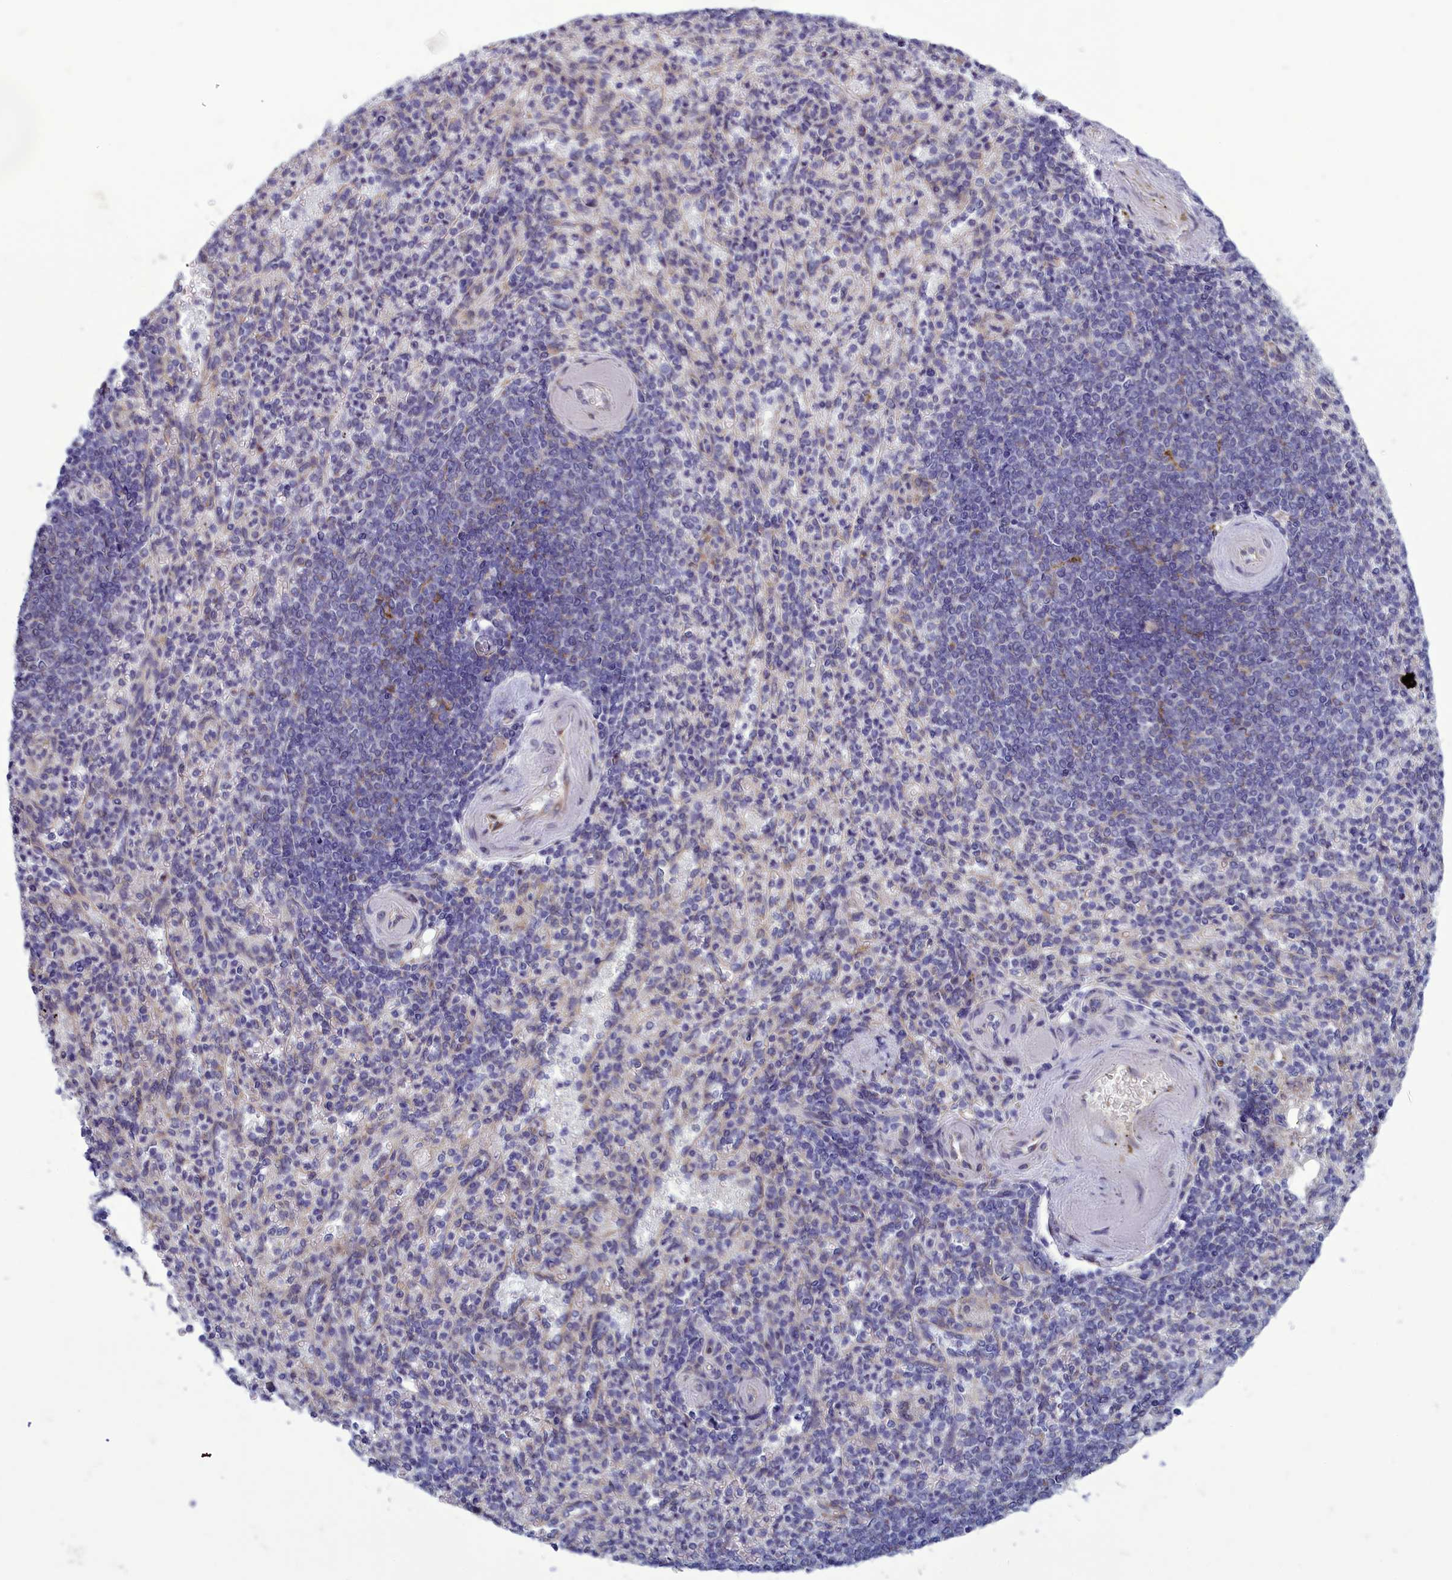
{"staining": {"intensity": "negative", "quantity": "none", "location": "none"}, "tissue": "spleen", "cell_type": "Cells in red pulp", "image_type": "normal", "snomed": [{"axis": "morphology", "description": "Normal tissue, NOS"}, {"axis": "topography", "description": "Spleen"}], "caption": "The immunohistochemistry (IHC) photomicrograph has no significant positivity in cells in red pulp of spleen. (DAB immunohistochemistry with hematoxylin counter stain).", "gene": "CENATAC", "patient": {"sex": "female", "age": 74}}